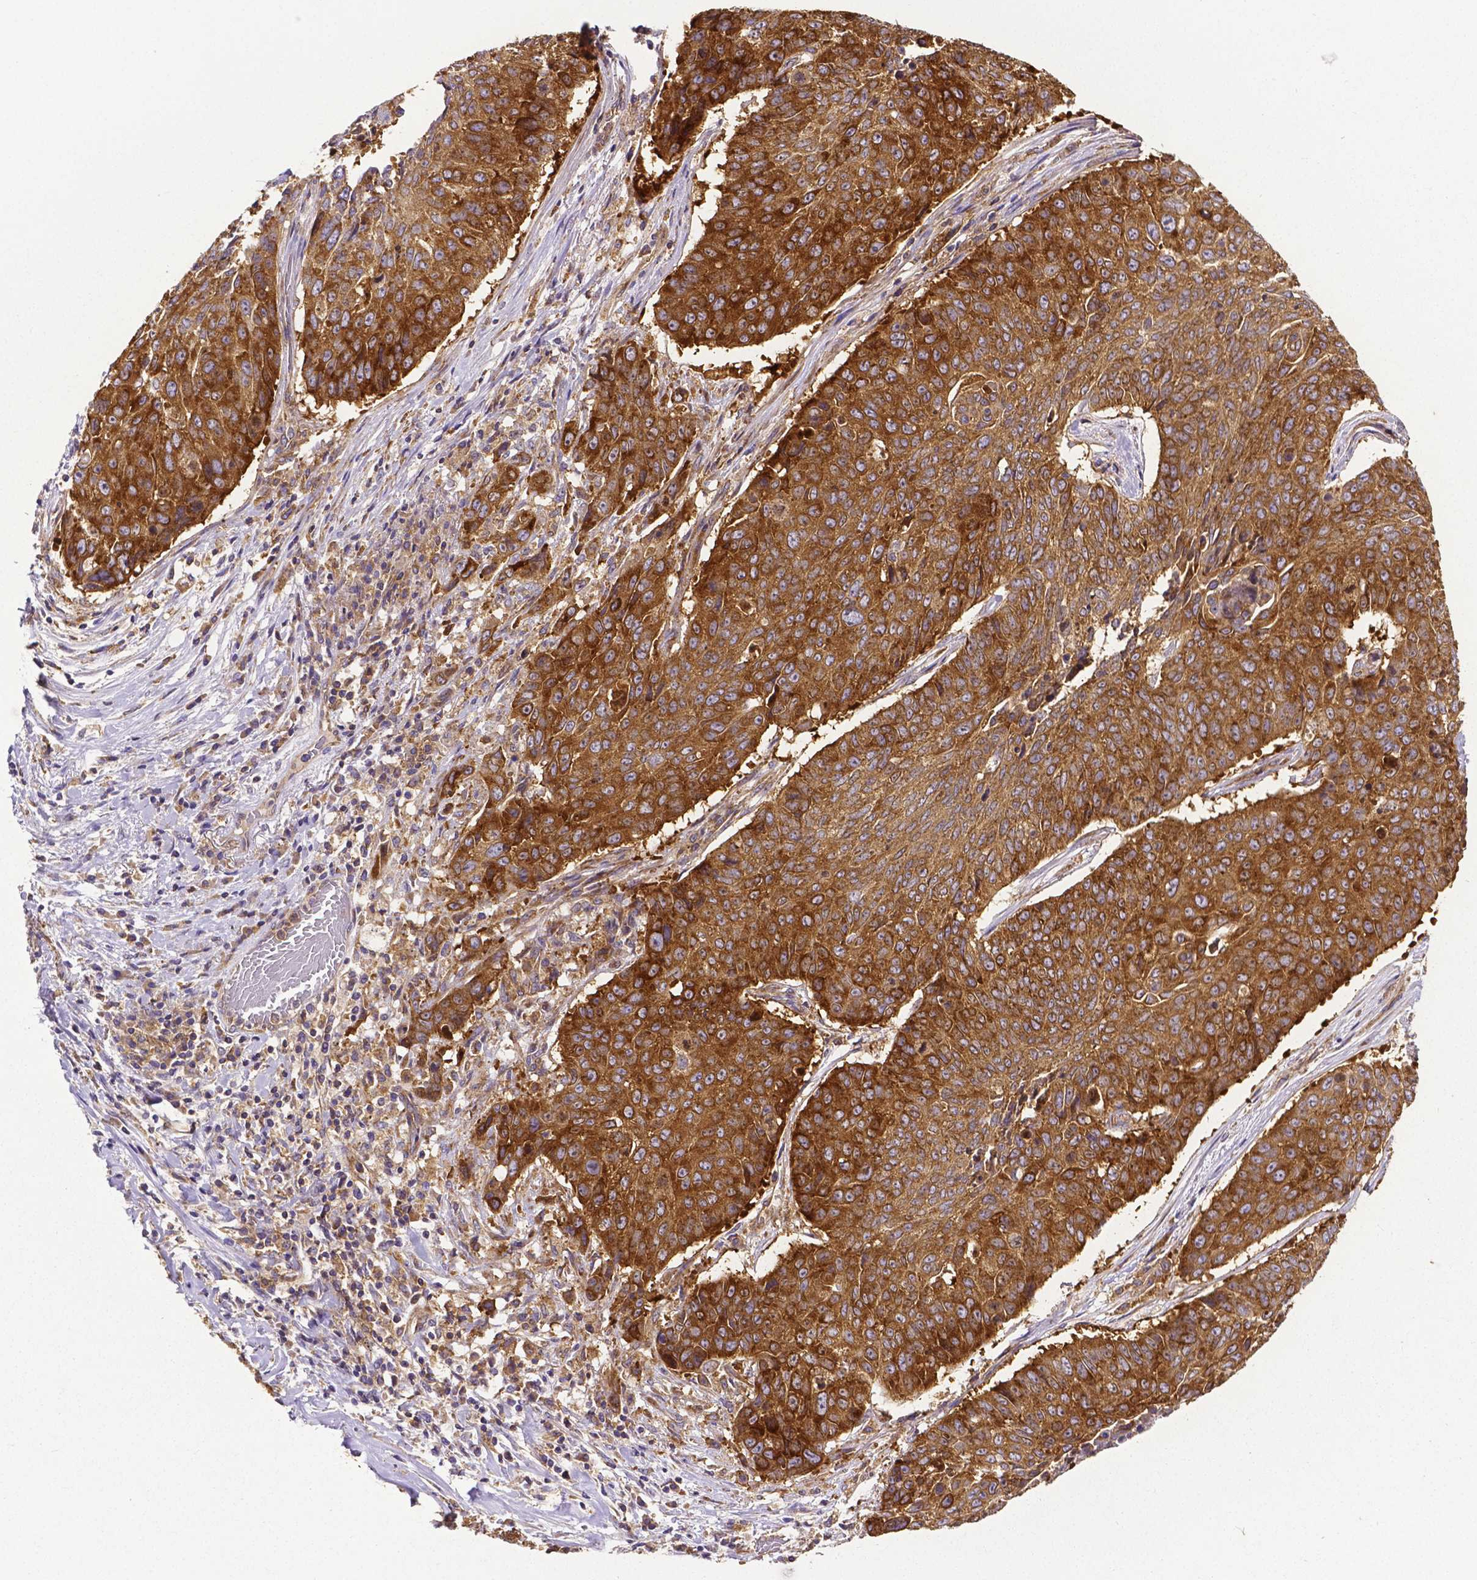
{"staining": {"intensity": "strong", "quantity": ">75%", "location": "cytoplasmic/membranous"}, "tissue": "lung cancer", "cell_type": "Tumor cells", "image_type": "cancer", "snomed": [{"axis": "morphology", "description": "Normal tissue, NOS"}, {"axis": "morphology", "description": "Squamous cell carcinoma, NOS"}, {"axis": "topography", "description": "Bronchus"}, {"axis": "topography", "description": "Lung"}], "caption": "Tumor cells exhibit high levels of strong cytoplasmic/membranous staining in about >75% of cells in lung squamous cell carcinoma.", "gene": "DICER1", "patient": {"sex": "male", "age": 64}}